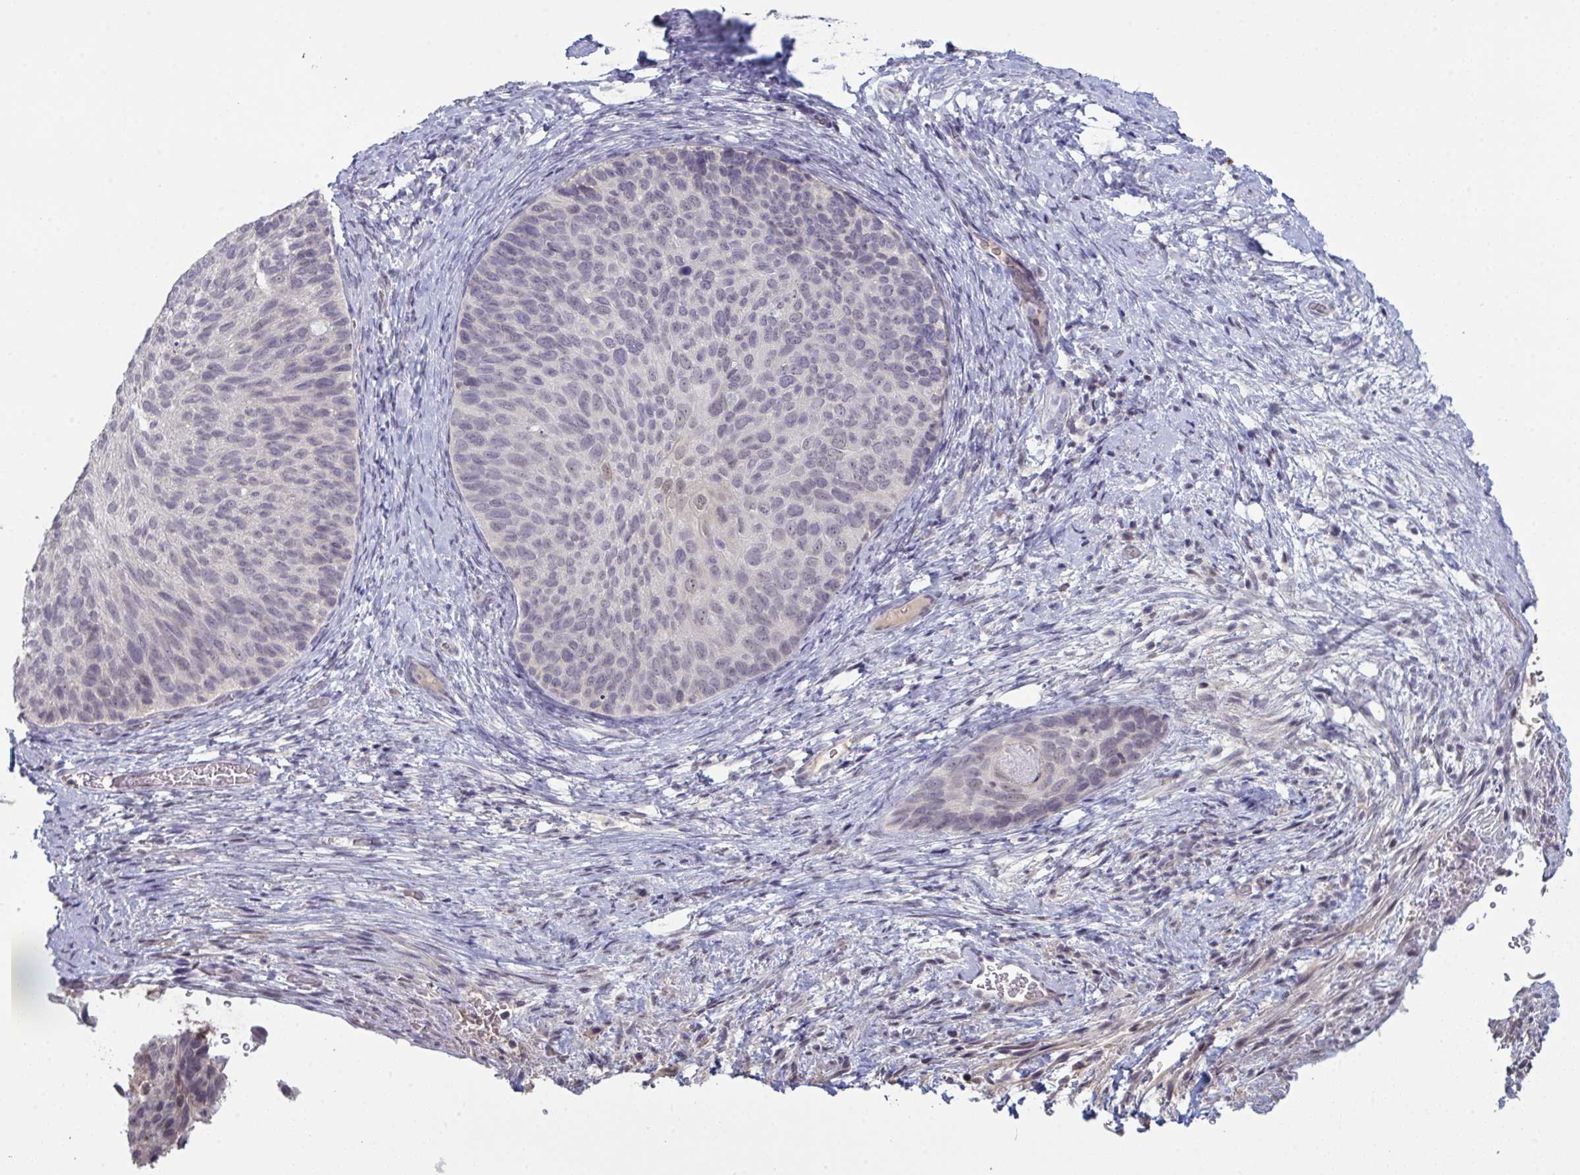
{"staining": {"intensity": "negative", "quantity": "none", "location": "none"}, "tissue": "cervical cancer", "cell_type": "Tumor cells", "image_type": "cancer", "snomed": [{"axis": "morphology", "description": "Squamous cell carcinoma, NOS"}, {"axis": "topography", "description": "Cervix"}], "caption": "Immunohistochemistry micrograph of cervical cancer (squamous cell carcinoma) stained for a protein (brown), which shows no positivity in tumor cells.", "gene": "ZNF784", "patient": {"sex": "female", "age": 80}}